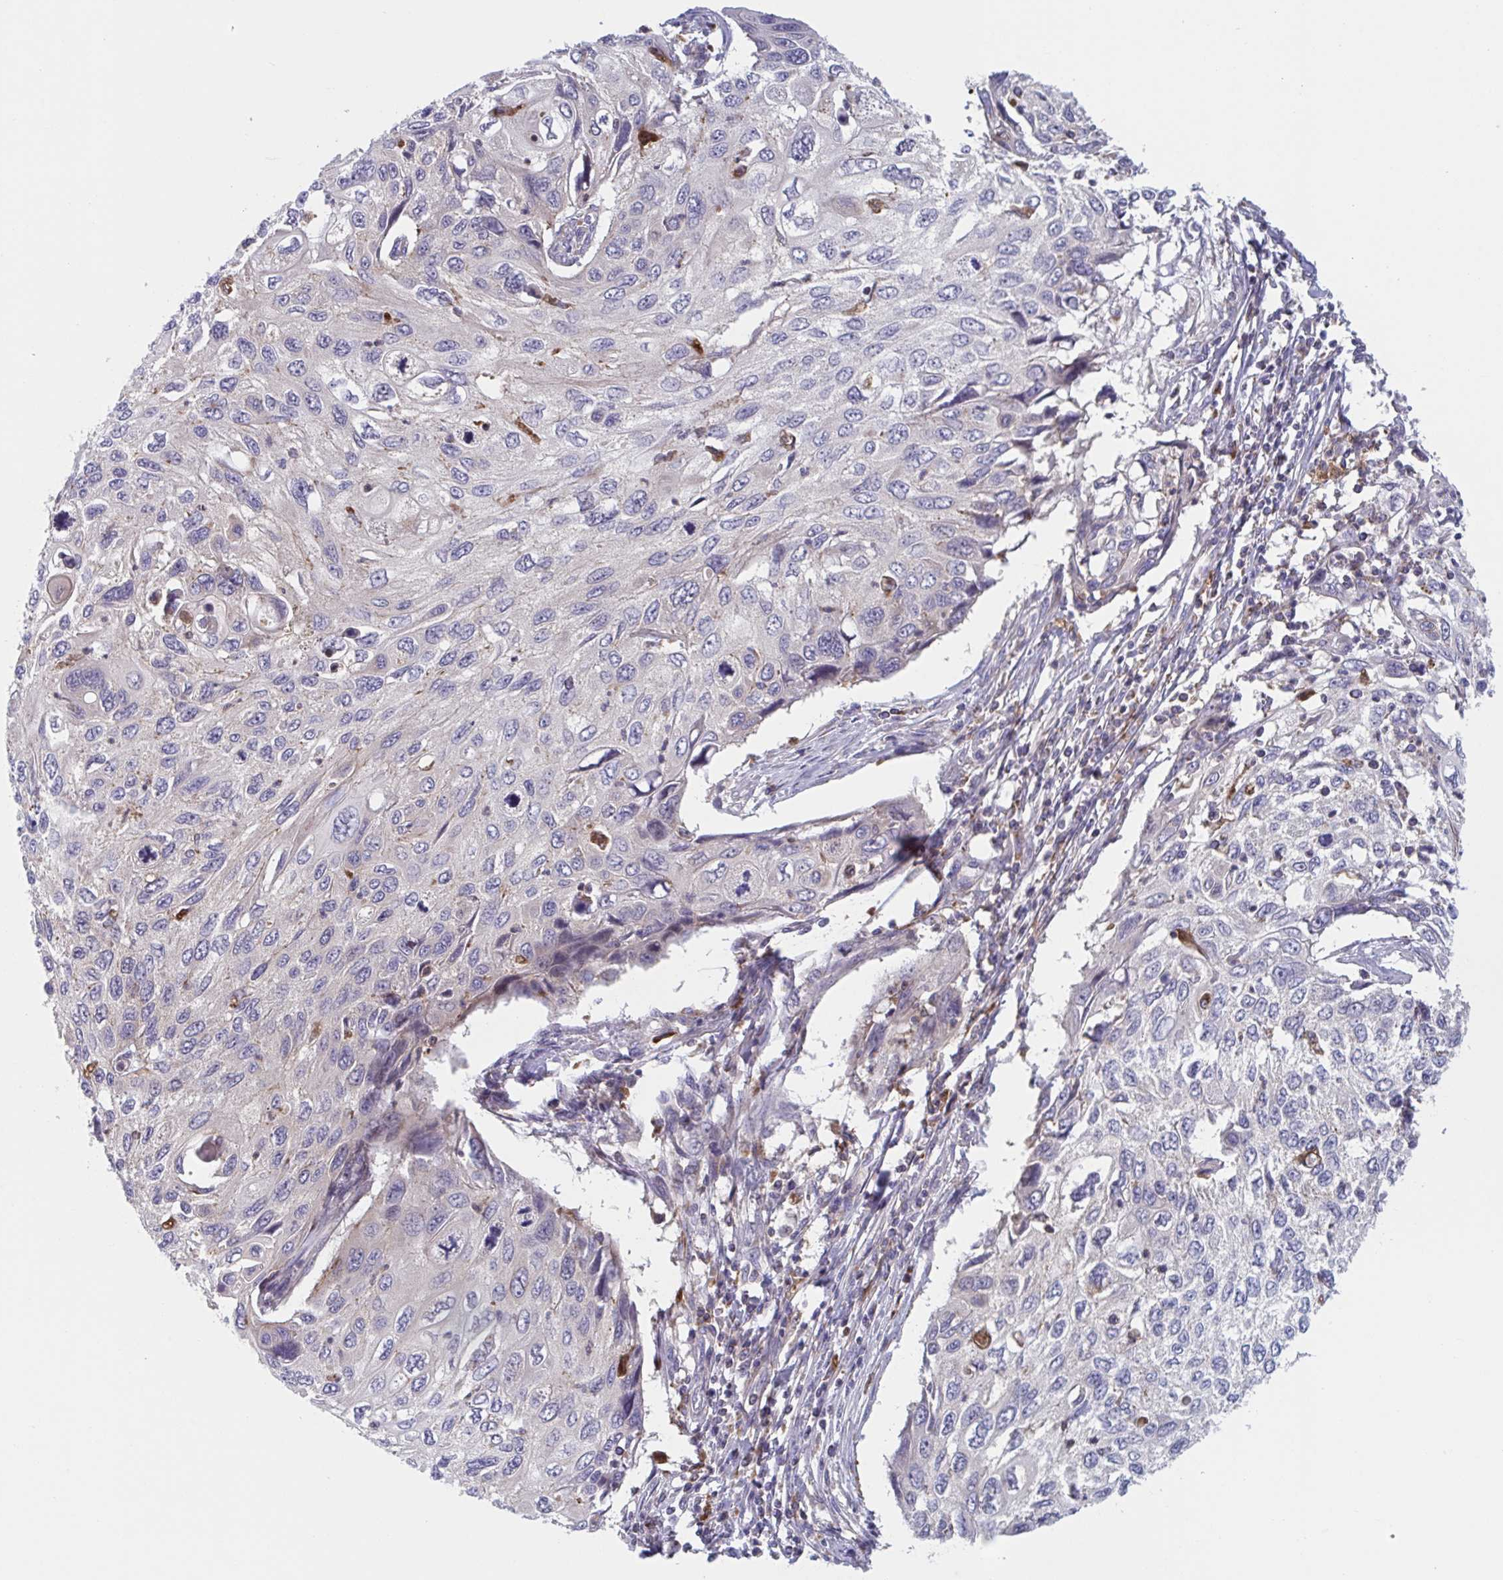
{"staining": {"intensity": "negative", "quantity": "none", "location": "none"}, "tissue": "cervical cancer", "cell_type": "Tumor cells", "image_type": "cancer", "snomed": [{"axis": "morphology", "description": "Squamous cell carcinoma, NOS"}, {"axis": "topography", "description": "Cervix"}], "caption": "The histopathology image demonstrates no significant staining in tumor cells of cervical squamous cell carcinoma.", "gene": "NIPSNAP1", "patient": {"sex": "female", "age": 70}}